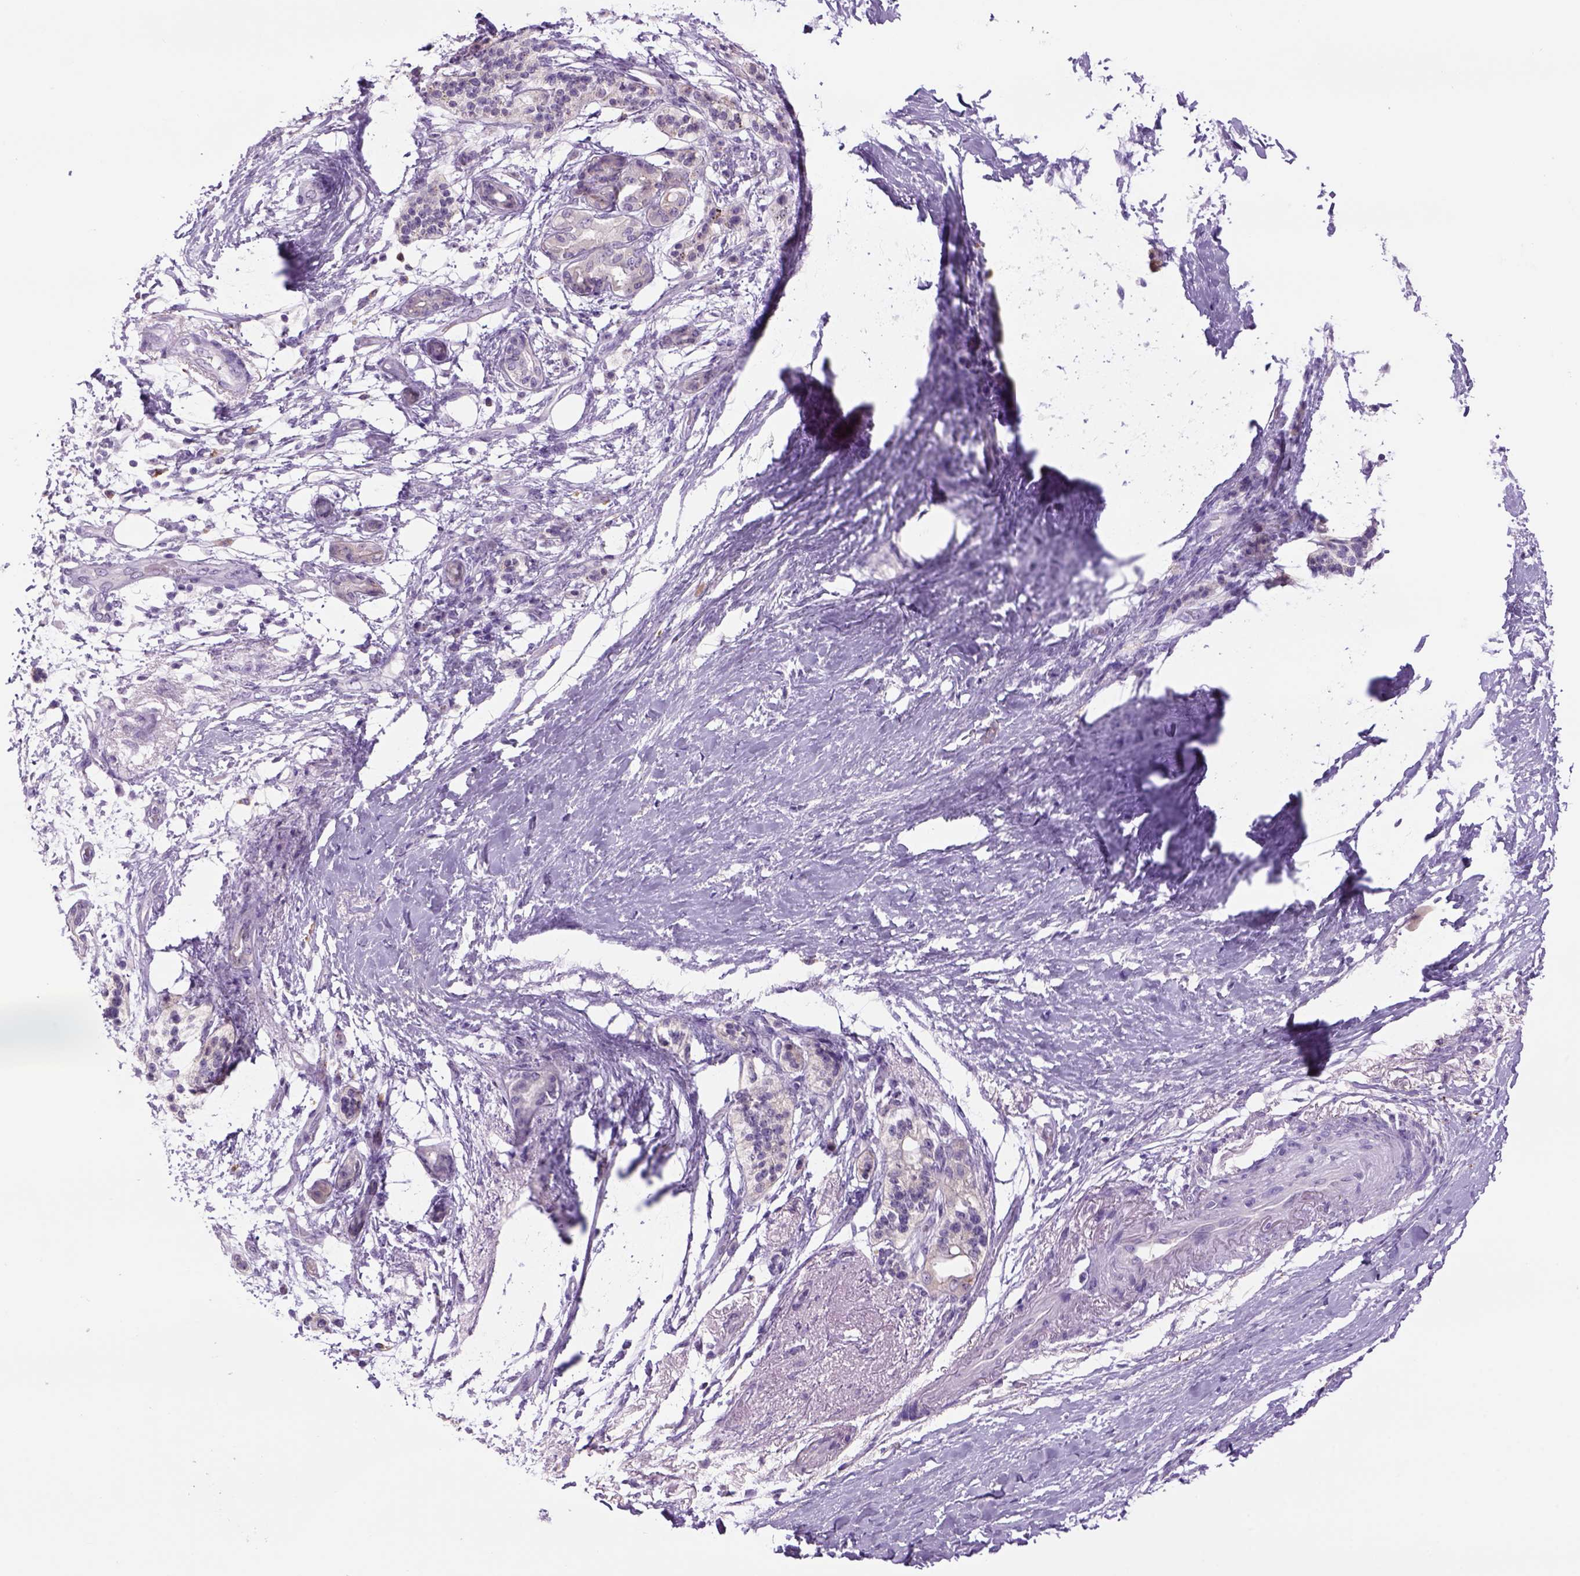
{"staining": {"intensity": "negative", "quantity": "none", "location": "none"}, "tissue": "pancreatic cancer", "cell_type": "Tumor cells", "image_type": "cancer", "snomed": [{"axis": "morphology", "description": "Adenocarcinoma, NOS"}, {"axis": "topography", "description": "Pancreas"}], "caption": "Micrograph shows no significant protein positivity in tumor cells of pancreatic cancer.", "gene": "DBH", "patient": {"sex": "female", "age": 72}}